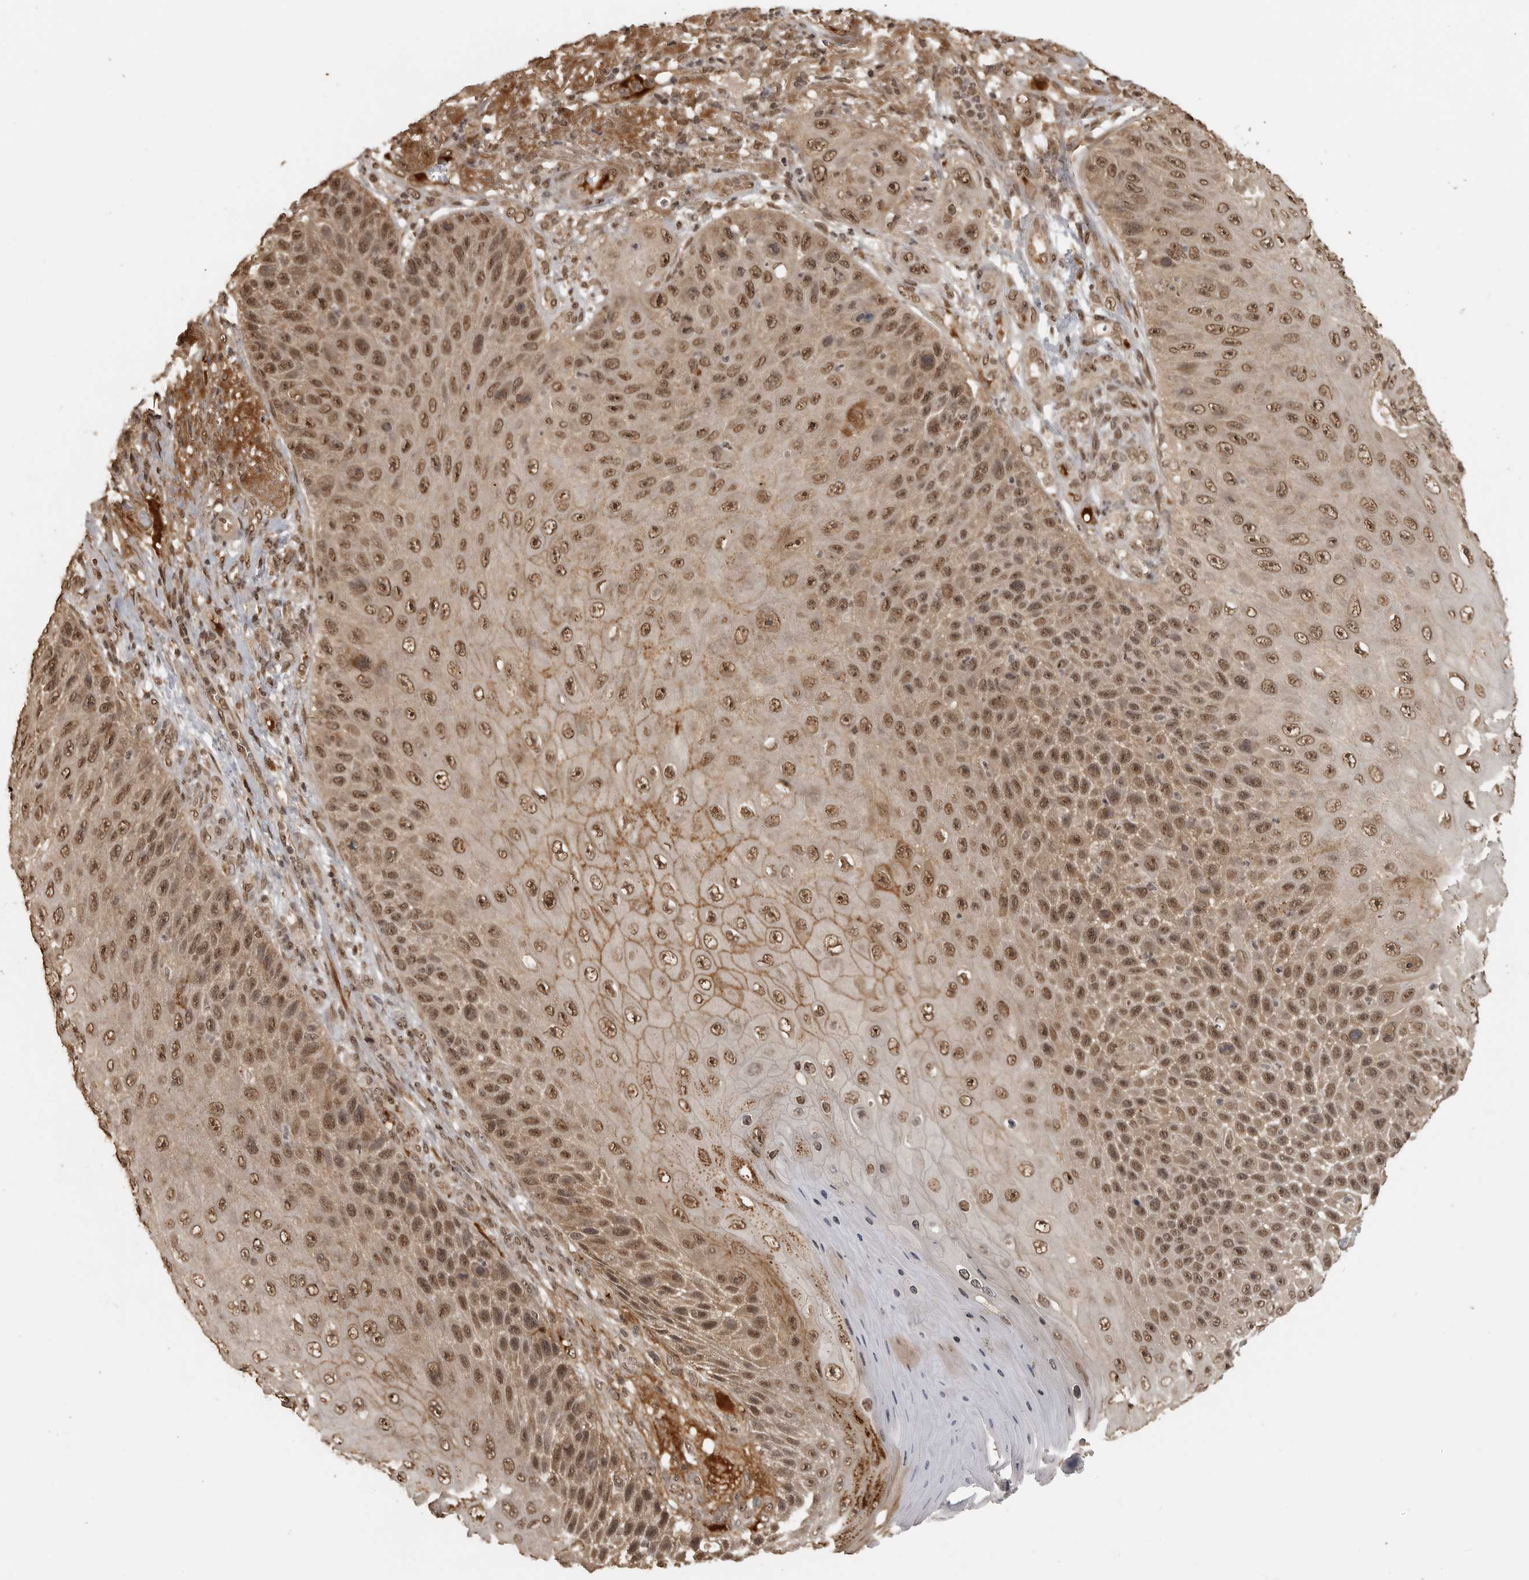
{"staining": {"intensity": "moderate", "quantity": ">75%", "location": "nuclear"}, "tissue": "skin cancer", "cell_type": "Tumor cells", "image_type": "cancer", "snomed": [{"axis": "morphology", "description": "Squamous cell carcinoma, NOS"}, {"axis": "topography", "description": "Skin"}], "caption": "IHC of squamous cell carcinoma (skin) exhibits medium levels of moderate nuclear positivity in approximately >75% of tumor cells.", "gene": "CLOCK", "patient": {"sex": "female", "age": 88}}